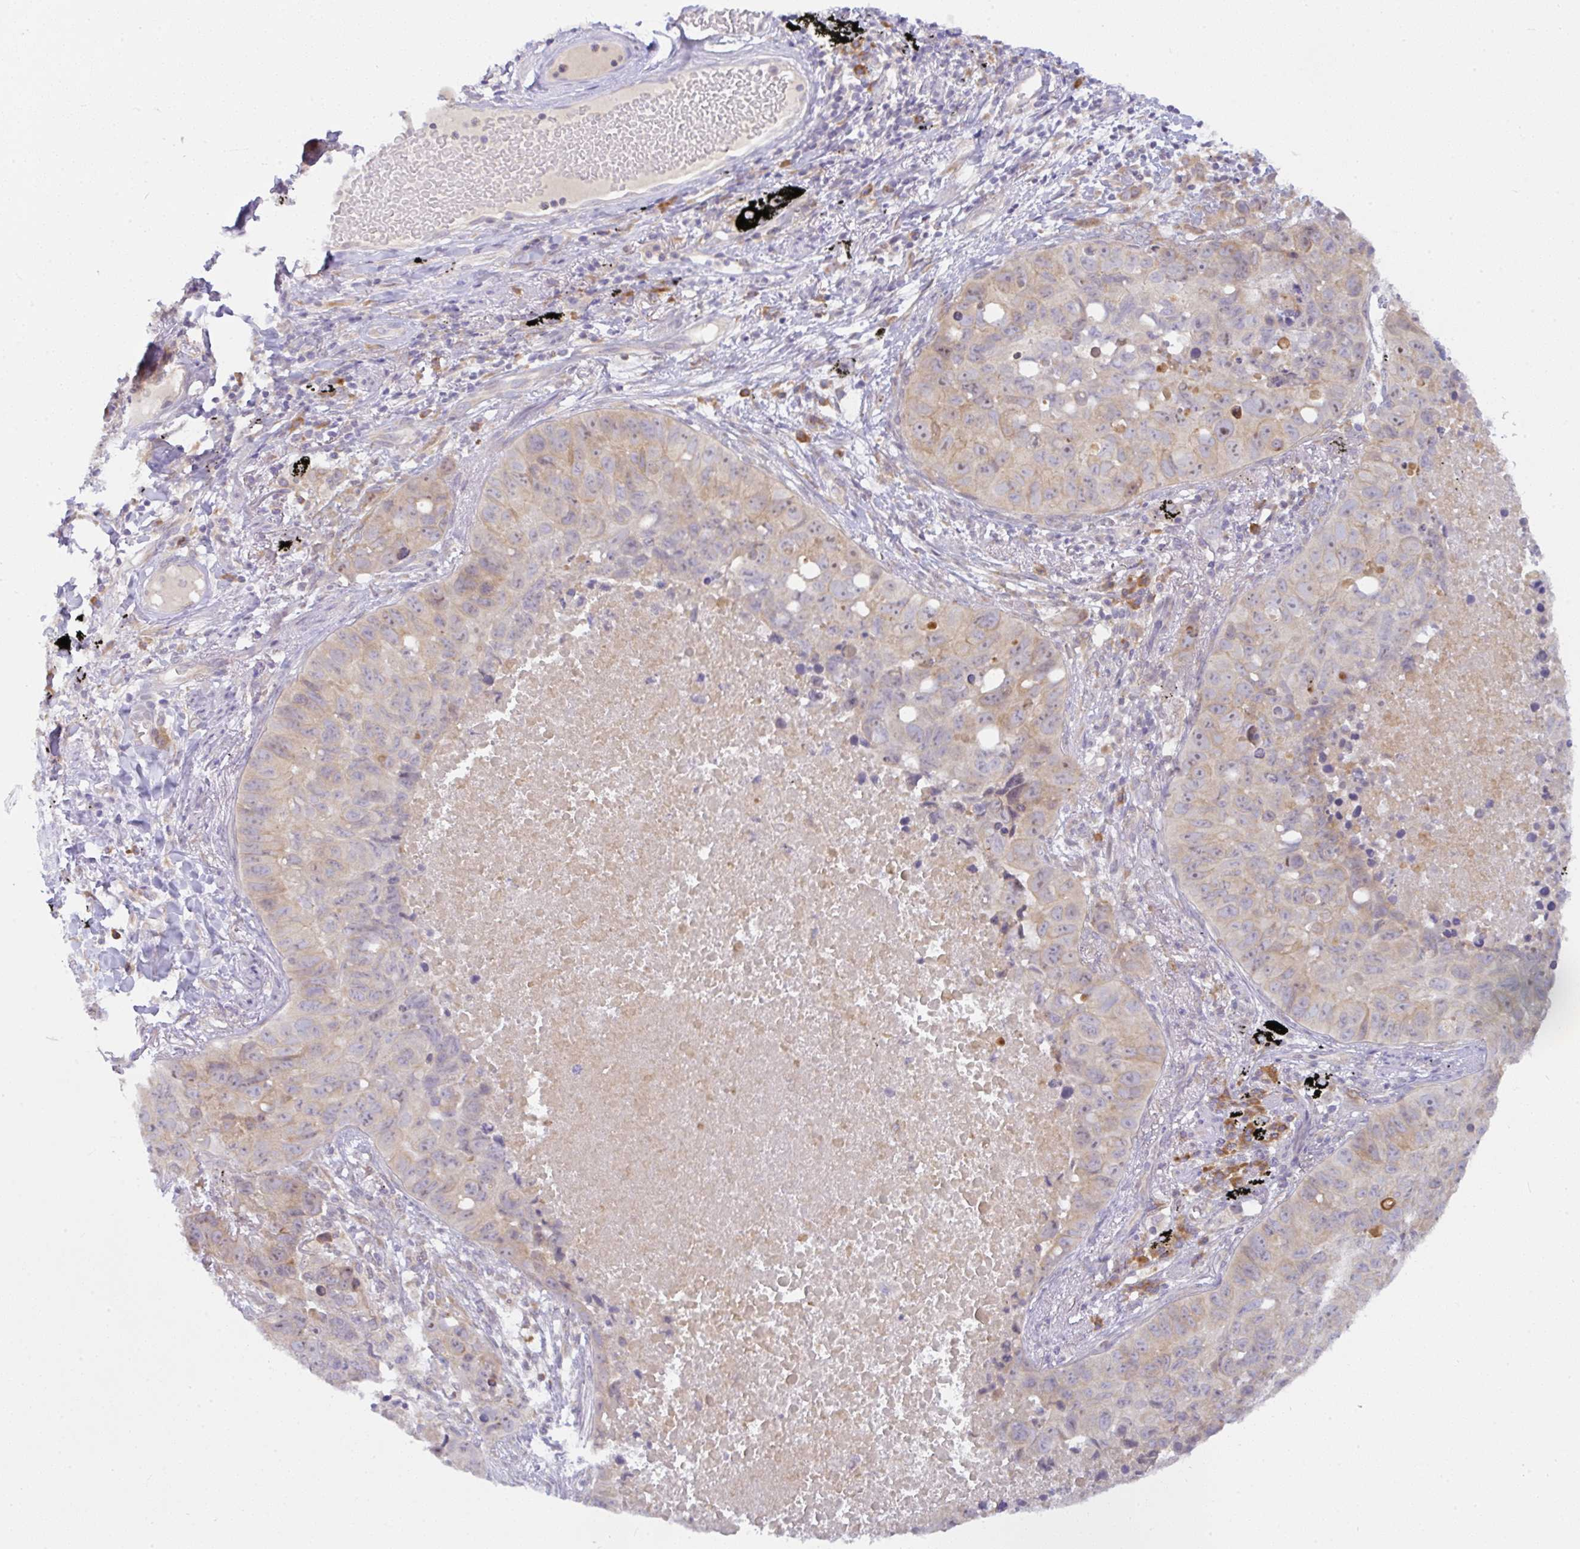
{"staining": {"intensity": "weak", "quantity": "<25%", "location": "cytoplasmic/membranous"}, "tissue": "lung cancer", "cell_type": "Tumor cells", "image_type": "cancer", "snomed": [{"axis": "morphology", "description": "Squamous cell carcinoma, NOS"}, {"axis": "topography", "description": "Lung"}], "caption": "IHC micrograph of lung cancer stained for a protein (brown), which displays no expression in tumor cells.", "gene": "DERL2", "patient": {"sex": "male", "age": 60}}